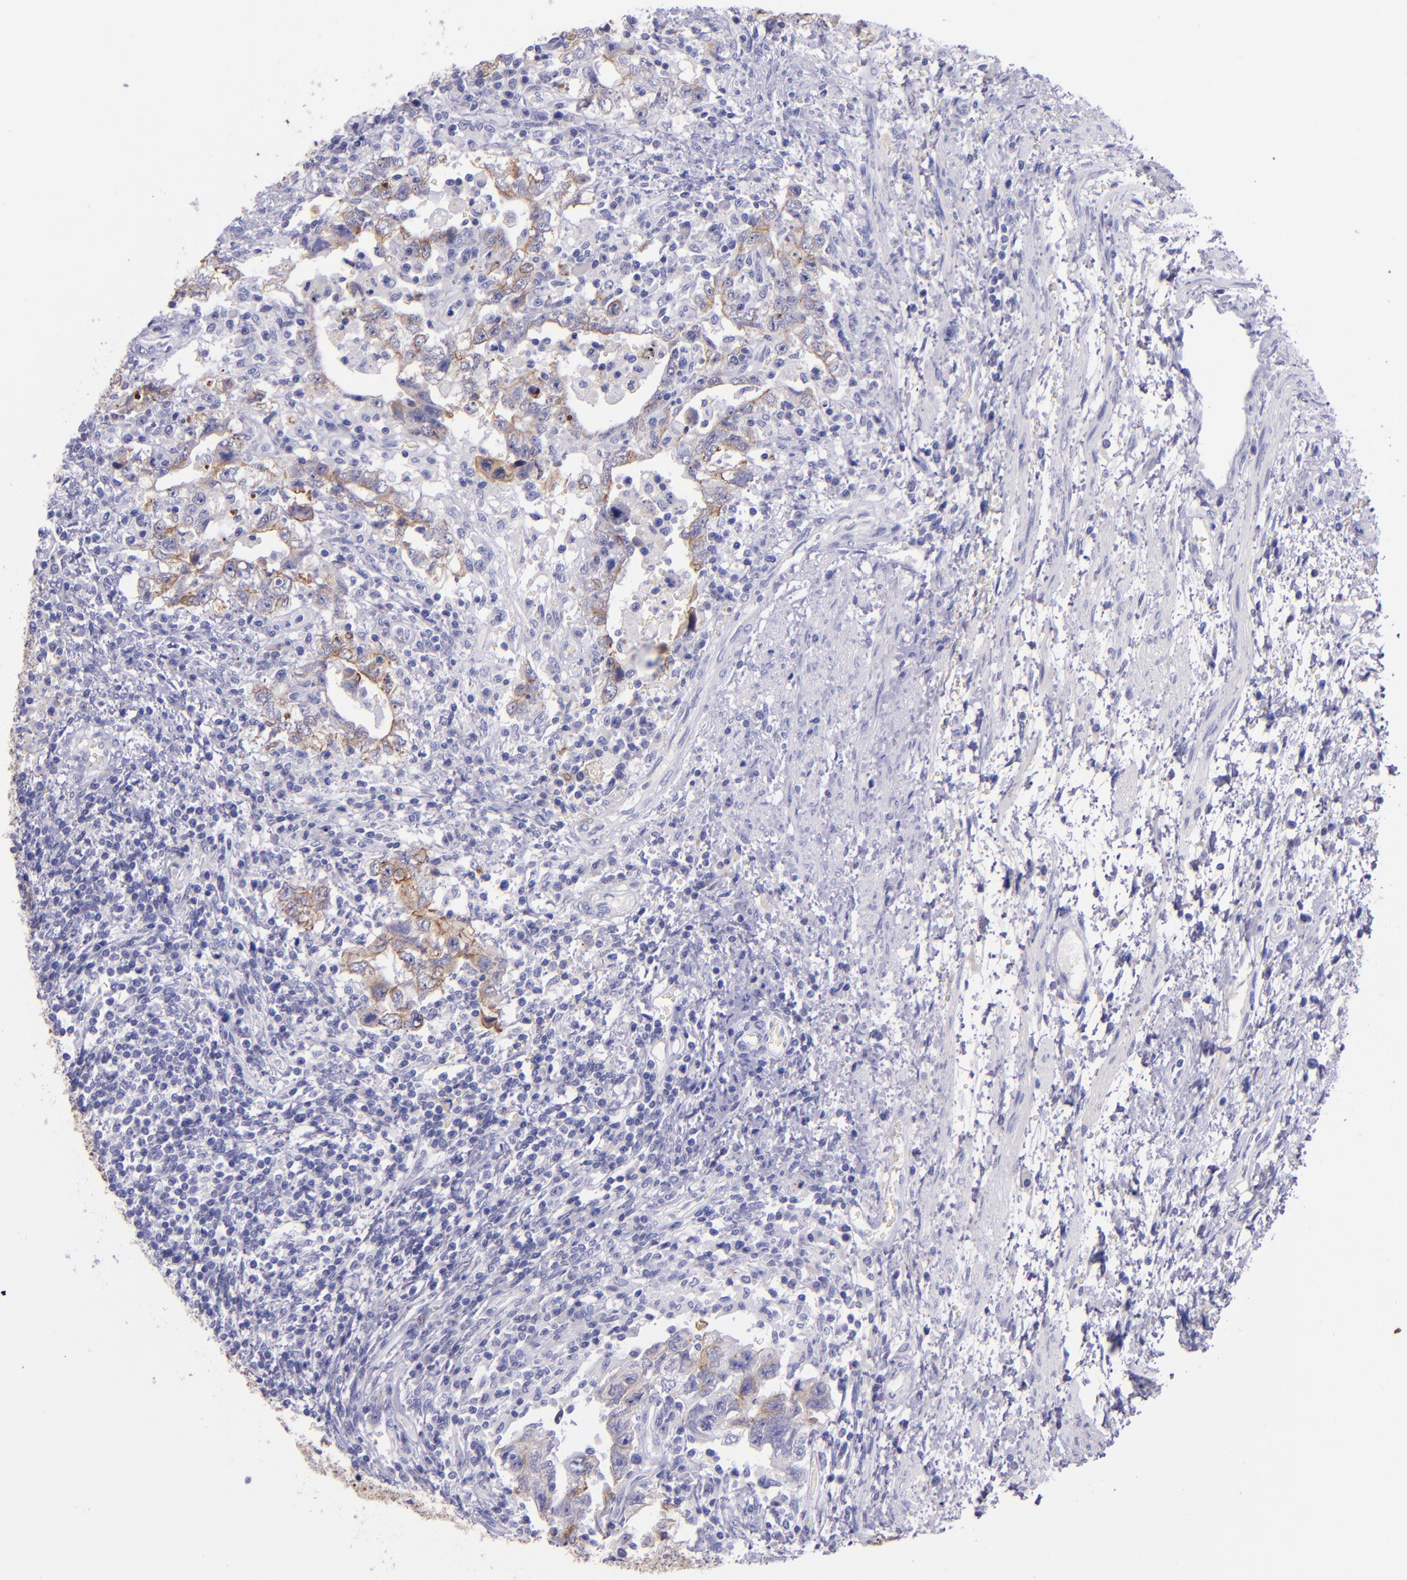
{"staining": {"intensity": "weak", "quantity": "25%-75%", "location": "cytoplasmic/membranous"}, "tissue": "testis cancer", "cell_type": "Tumor cells", "image_type": "cancer", "snomed": [{"axis": "morphology", "description": "Carcinoma, Embryonal, NOS"}, {"axis": "topography", "description": "Testis"}], "caption": "Immunohistochemical staining of human testis cancer (embryonal carcinoma) shows low levels of weak cytoplasmic/membranous positivity in approximately 25%-75% of tumor cells.", "gene": "KRT4", "patient": {"sex": "male", "age": 26}}